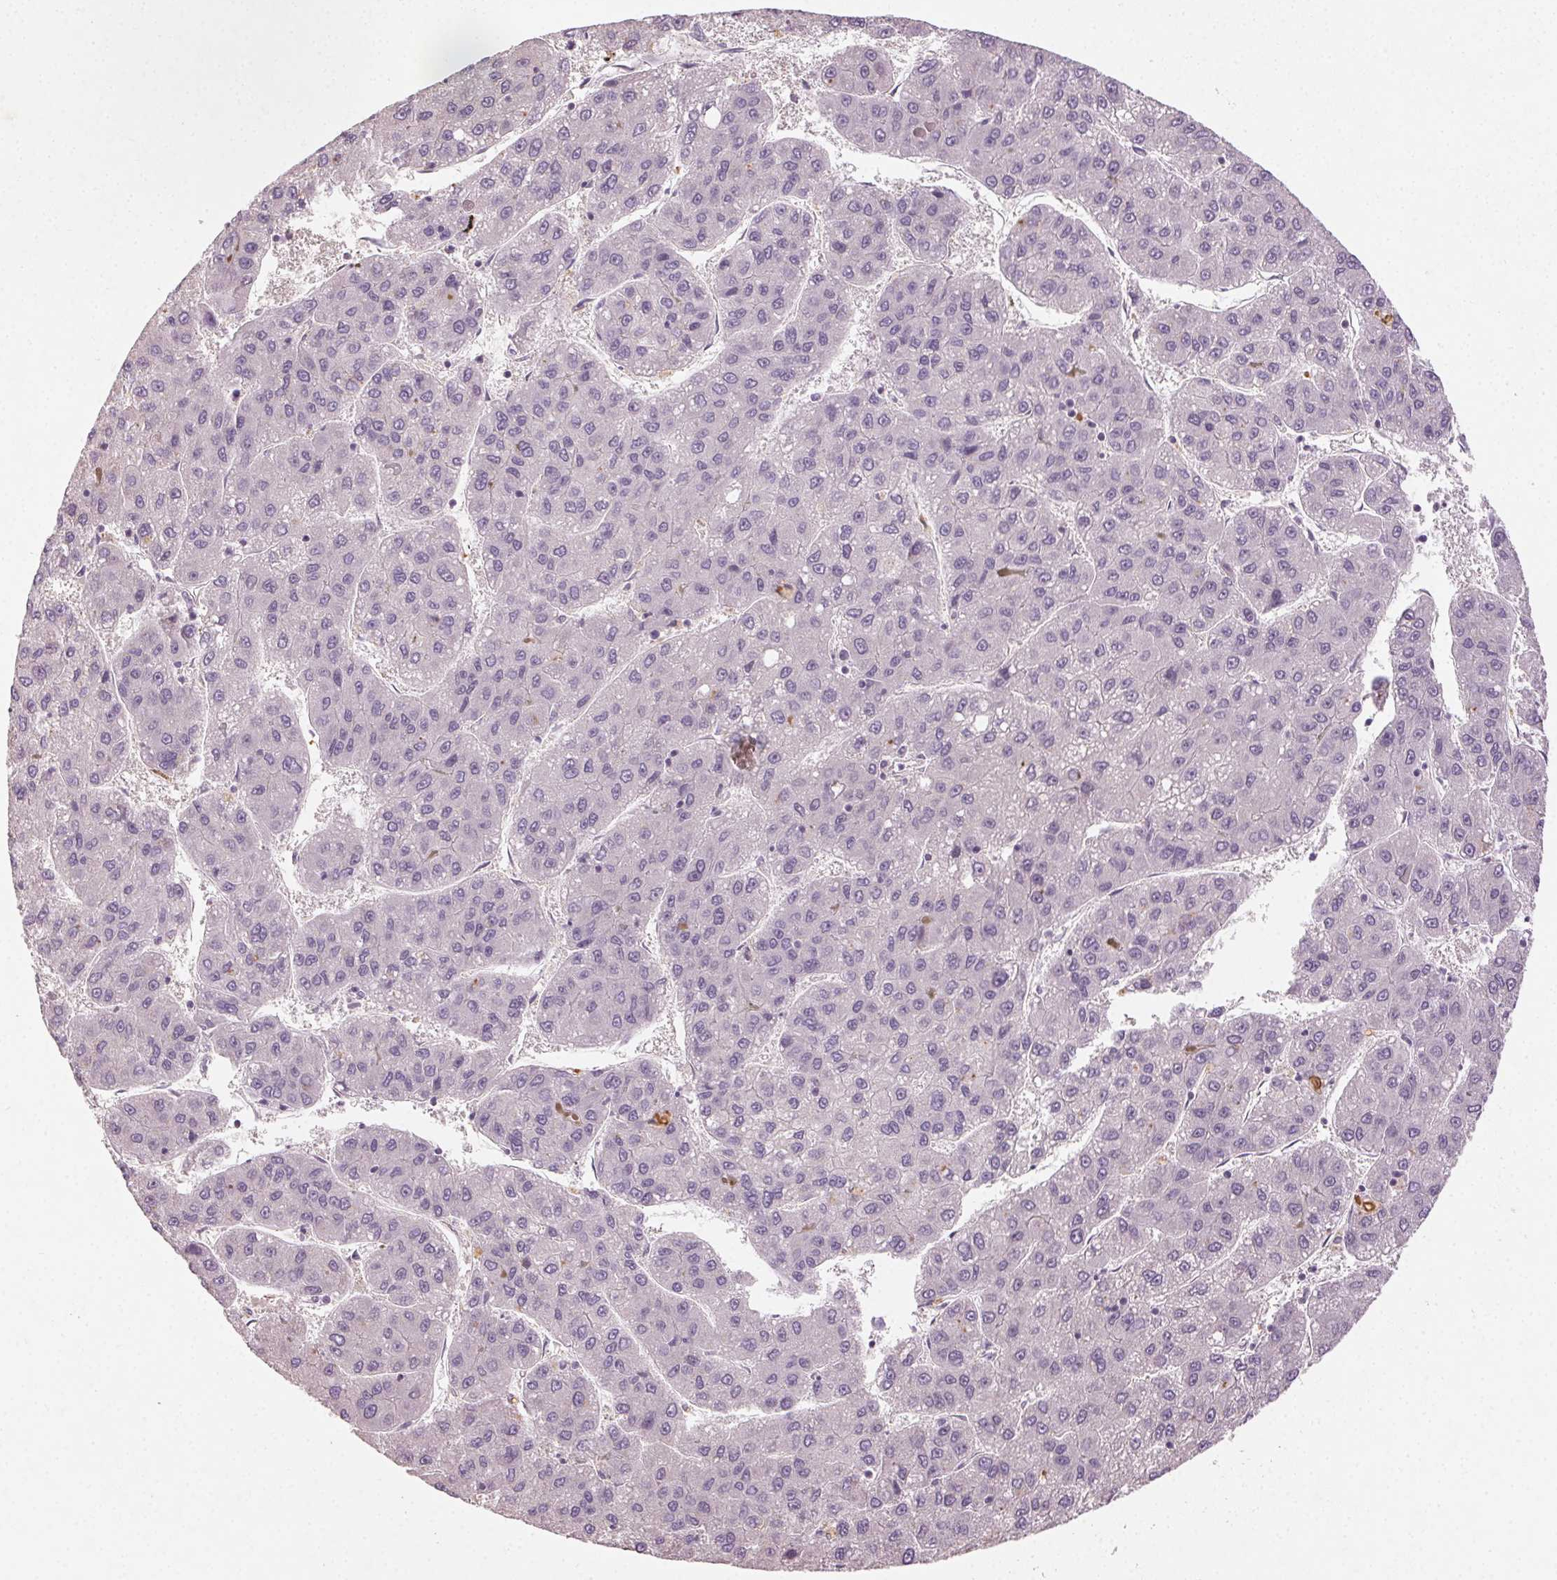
{"staining": {"intensity": "negative", "quantity": "none", "location": "none"}, "tissue": "liver cancer", "cell_type": "Tumor cells", "image_type": "cancer", "snomed": [{"axis": "morphology", "description": "Carcinoma, Hepatocellular, NOS"}, {"axis": "topography", "description": "Liver"}], "caption": "Tumor cells show no significant protein staining in liver cancer (hepatocellular carcinoma).", "gene": "CLTRN", "patient": {"sex": "female", "age": 82}}